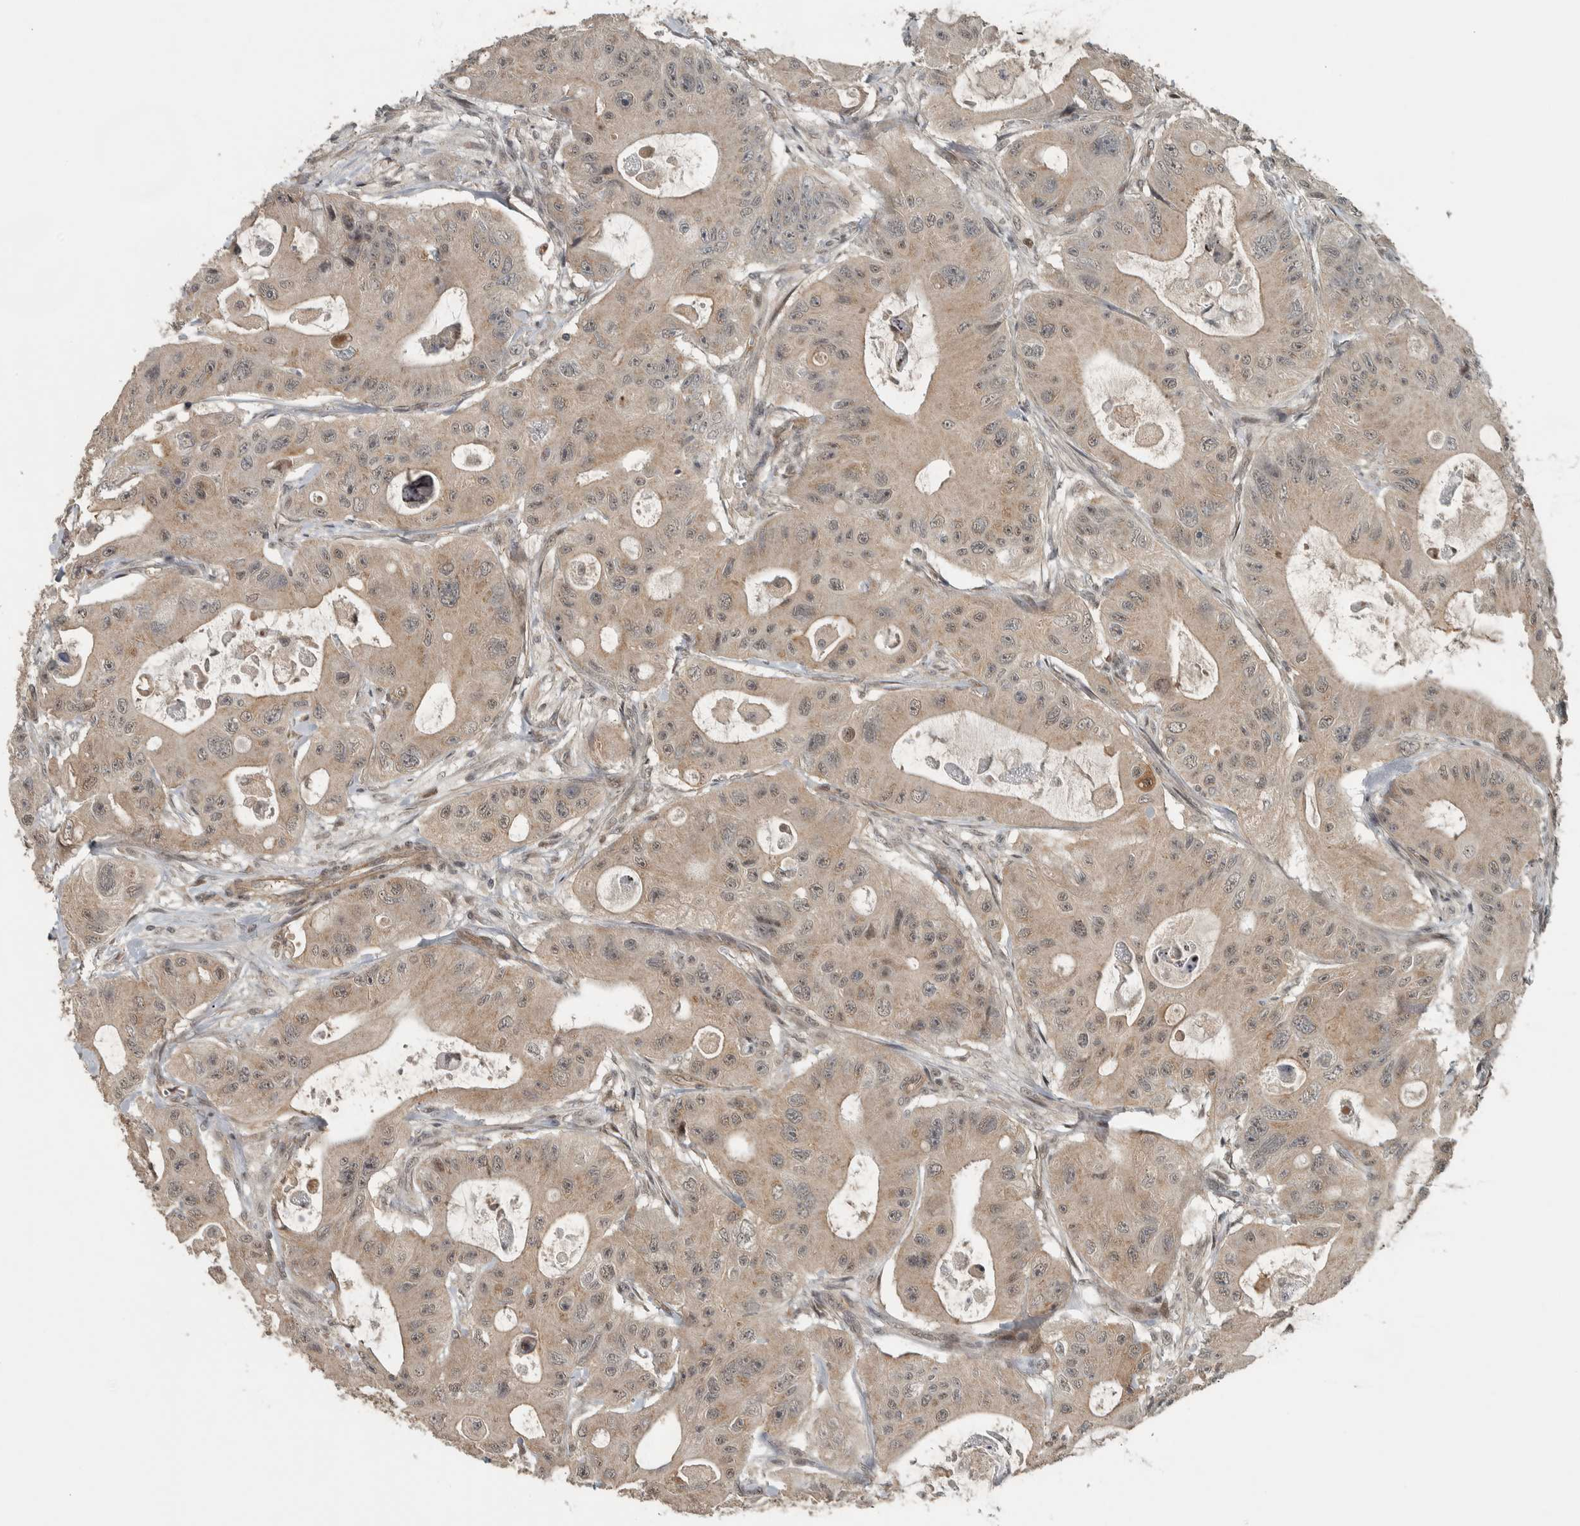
{"staining": {"intensity": "weak", "quantity": ">75%", "location": "cytoplasmic/membranous,nuclear"}, "tissue": "colorectal cancer", "cell_type": "Tumor cells", "image_type": "cancer", "snomed": [{"axis": "morphology", "description": "Adenocarcinoma, NOS"}, {"axis": "topography", "description": "Colon"}], "caption": "Immunohistochemical staining of human colorectal adenocarcinoma displays weak cytoplasmic/membranous and nuclear protein expression in approximately >75% of tumor cells. Ihc stains the protein in brown and the nuclei are stained blue.", "gene": "NAPG", "patient": {"sex": "female", "age": 46}}